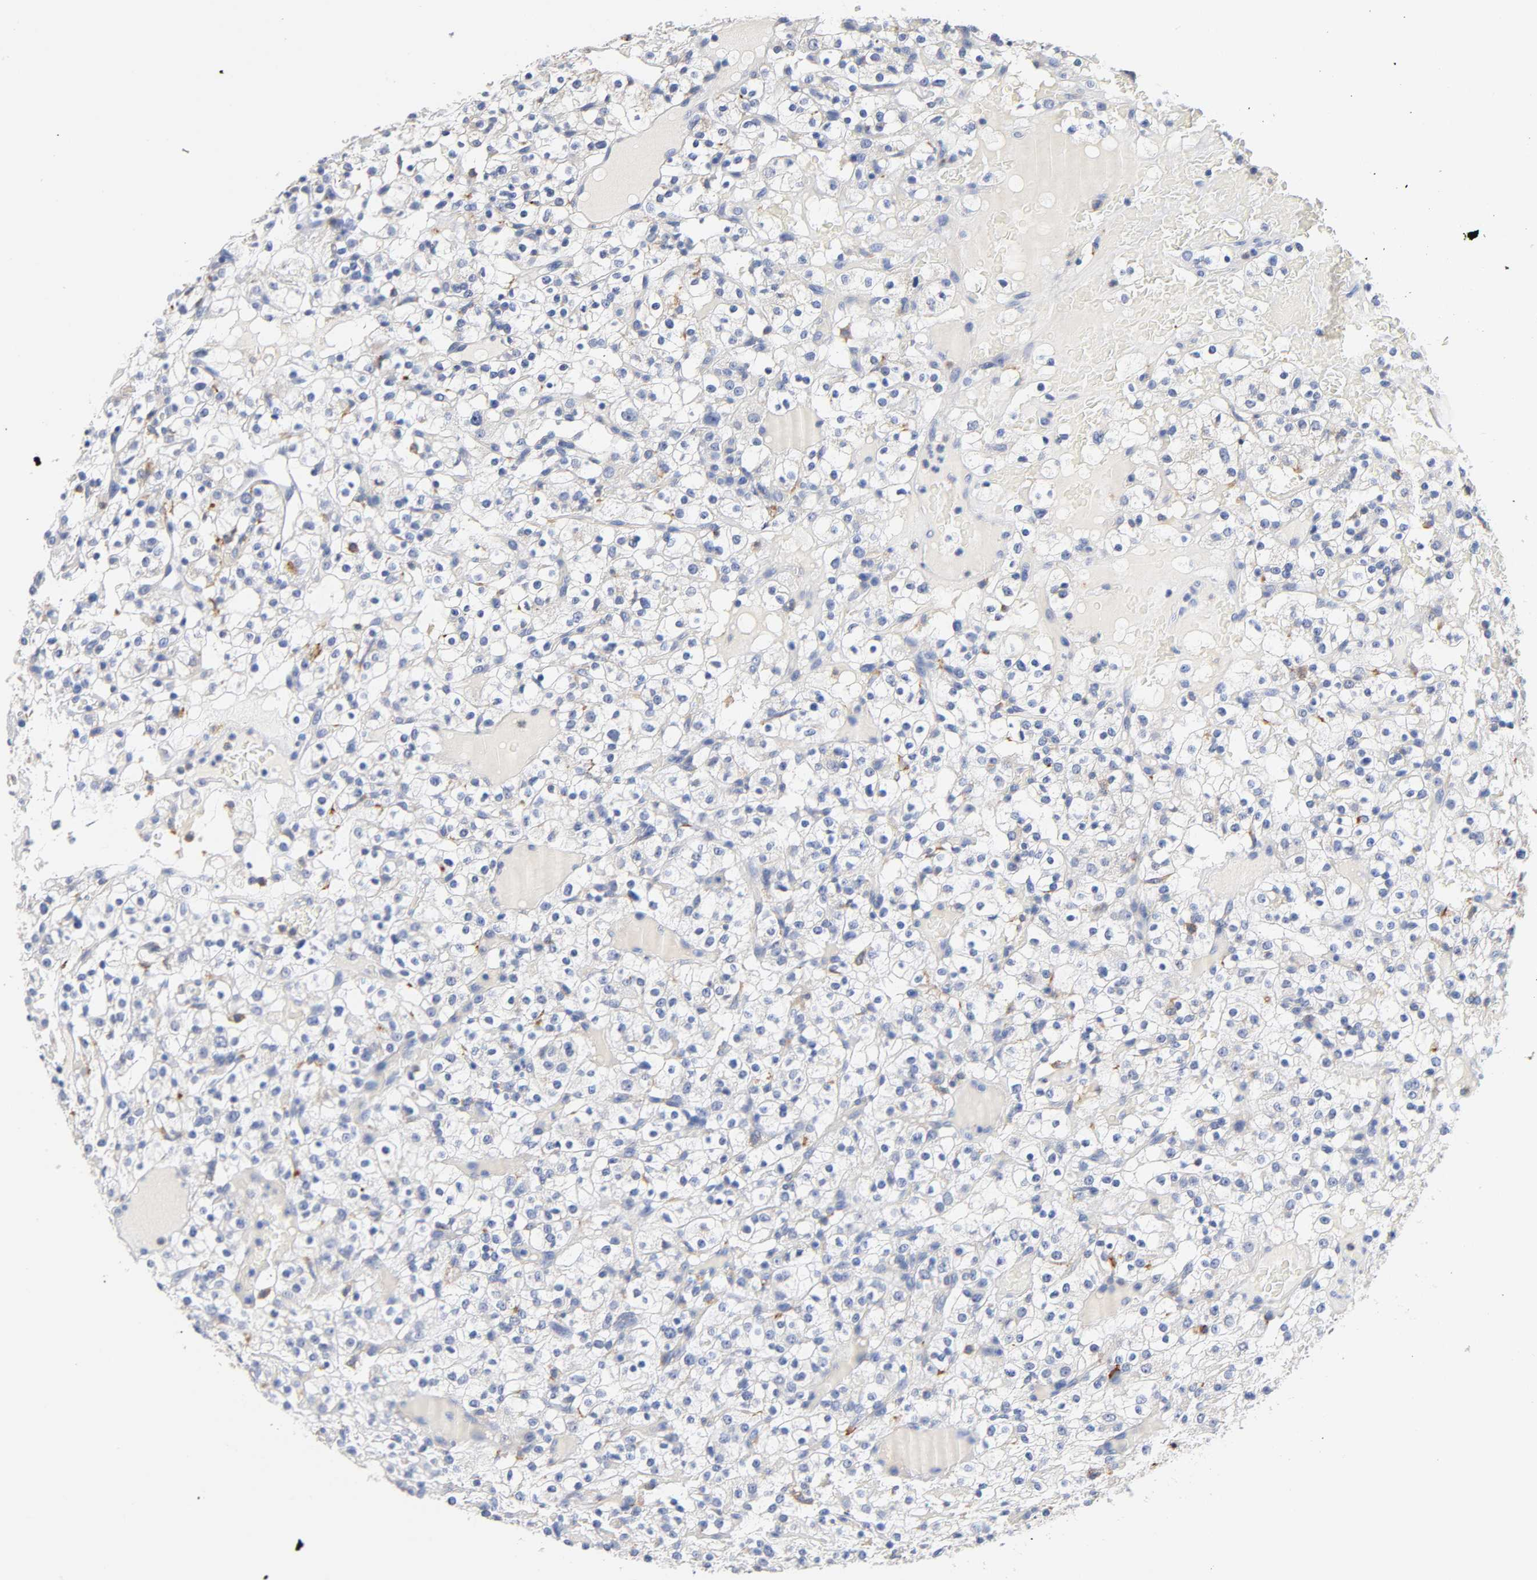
{"staining": {"intensity": "negative", "quantity": "none", "location": "none"}, "tissue": "renal cancer", "cell_type": "Tumor cells", "image_type": "cancer", "snomed": [{"axis": "morphology", "description": "Normal tissue, NOS"}, {"axis": "morphology", "description": "Adenocarcinoma, NOS"}, {"axis": "topography", "description": "Kidney"}], "caption": "Immunohistochemistry (IHC) image of human renal adenocarcinoma stained for a protein (brown), which demonstrates no expression in tumor cells. (DAB immunohistochemistry with hematoxylin counter stain).", "gene": "LRP1", "patient": {"sex": "female", "age": 72}}